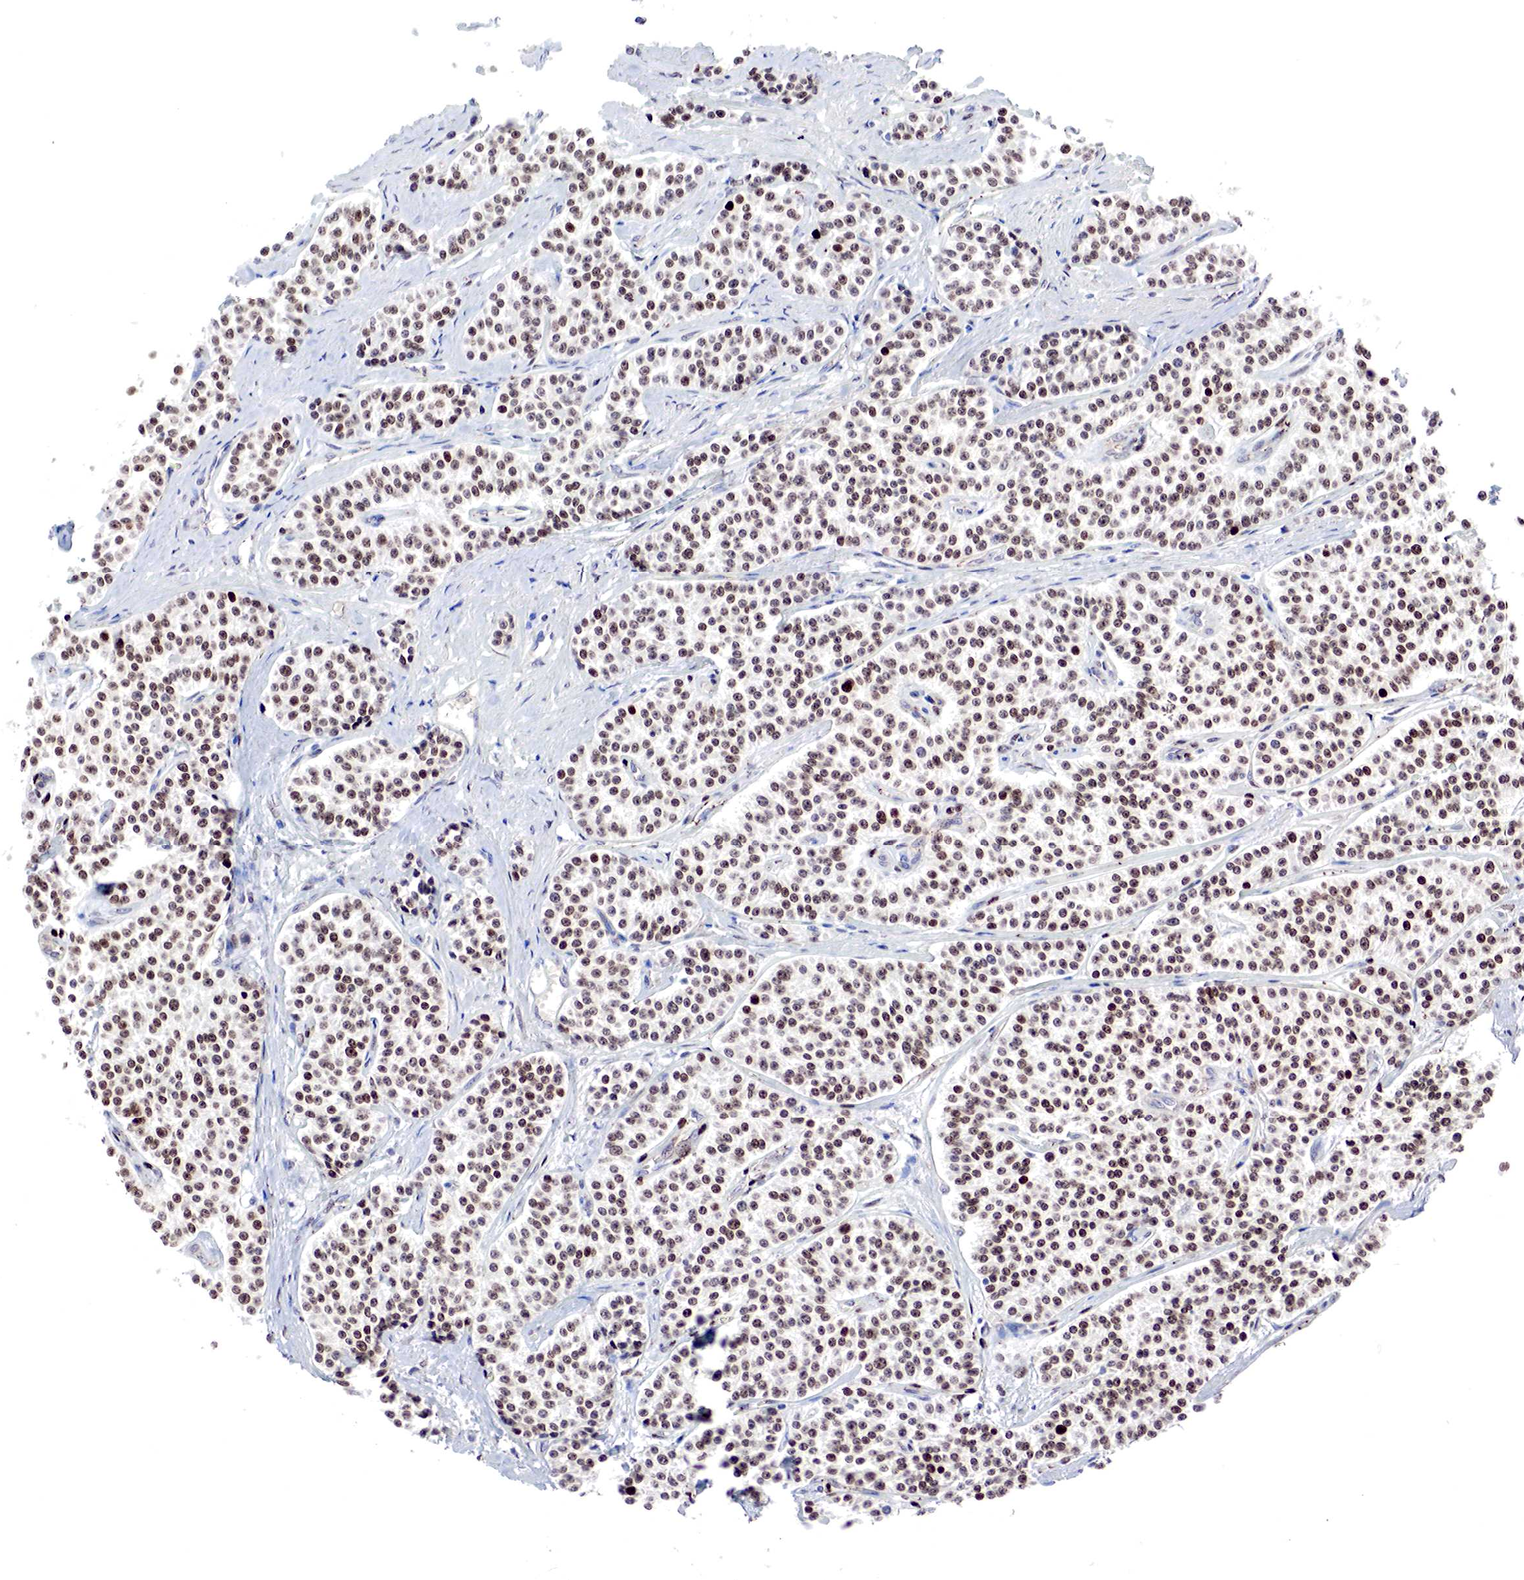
{"staining": {"intensity": "strong", "quantity": ">75%", "location": "nuclear"}, "tissue": "carcinoid", "cell_type": "Tumor cells", "image_type": "cancer", "snomed": [{"axis": "morphology", "description": "Carcinoid, malignant, NOS"}, {"axis": "topography", "description": "Stomach"}], "caption": "Strong nuclear protein expression is present in about >75% of tumor cells in carcinoid (malignant). (Stains: DAB (3,3'-diaminobenzidine) in brown, nuclei in blue, Microscopy: brightfield microscopy at high magnification).", "gene": "DACH2", "patient": {"sex": "female", "age": 76}}